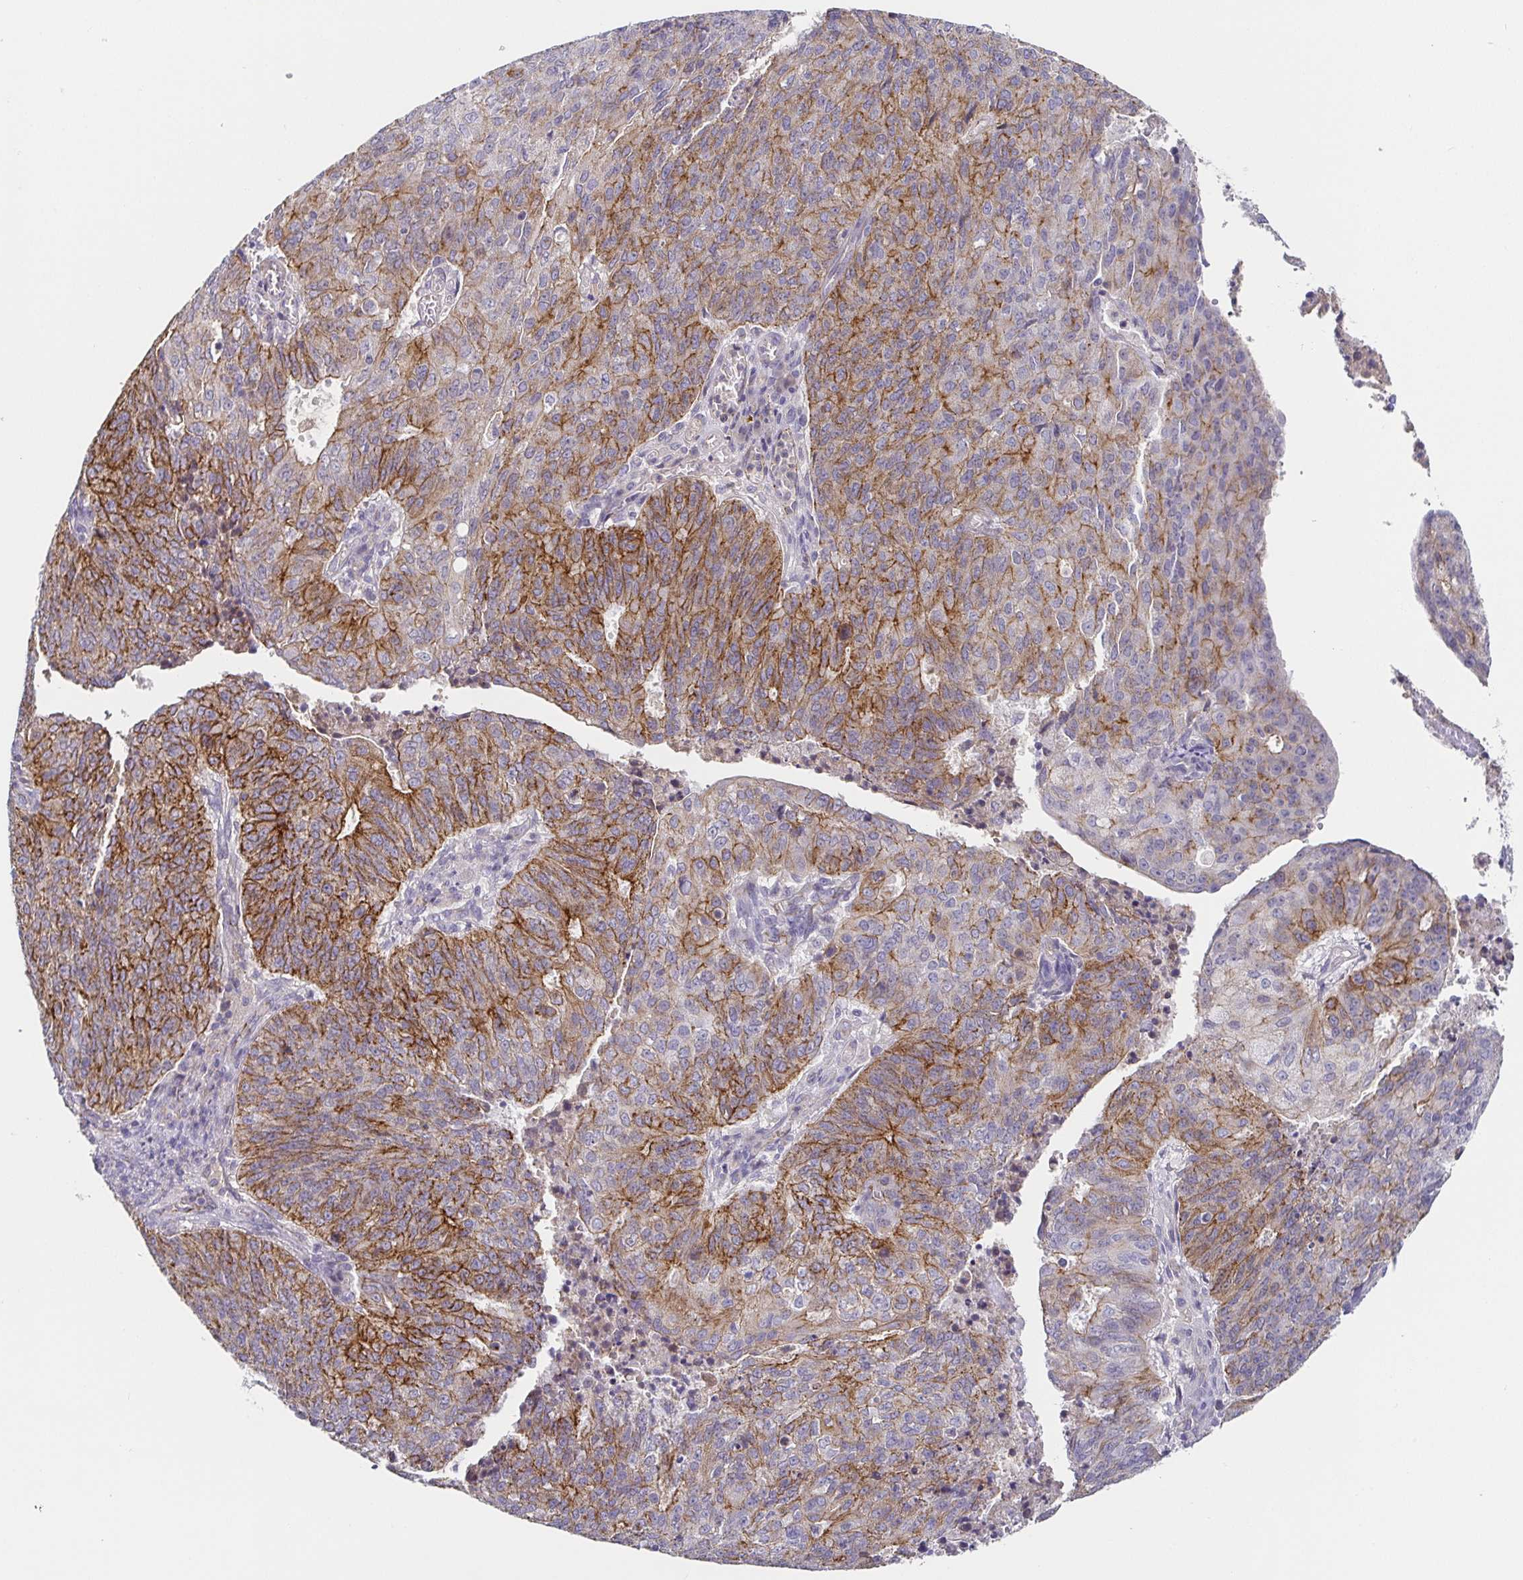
{"staining": {"intensity": "moderate", "quantity": "25%-75%", "location": "cytoplasmic/membranous"}, "tissue": "endometrial cancer", "cell_type": "Tumor cells", "image_type": "cancer", "snomed": [{"axis": "morphology", "description": "Adenocarcinoma, NOS"}, {"axis": "topography", "description": "Endometrium"}], "caption": "Human adenocarcinoma (endometrial) stained for a protein (brown) exhibits moderate cytoplasmic/membranous positive positivity in approximately 25%-75% of tumor cells.", "gene": "PIWIL3", "patient": {"sex": "female", "age": 82}}